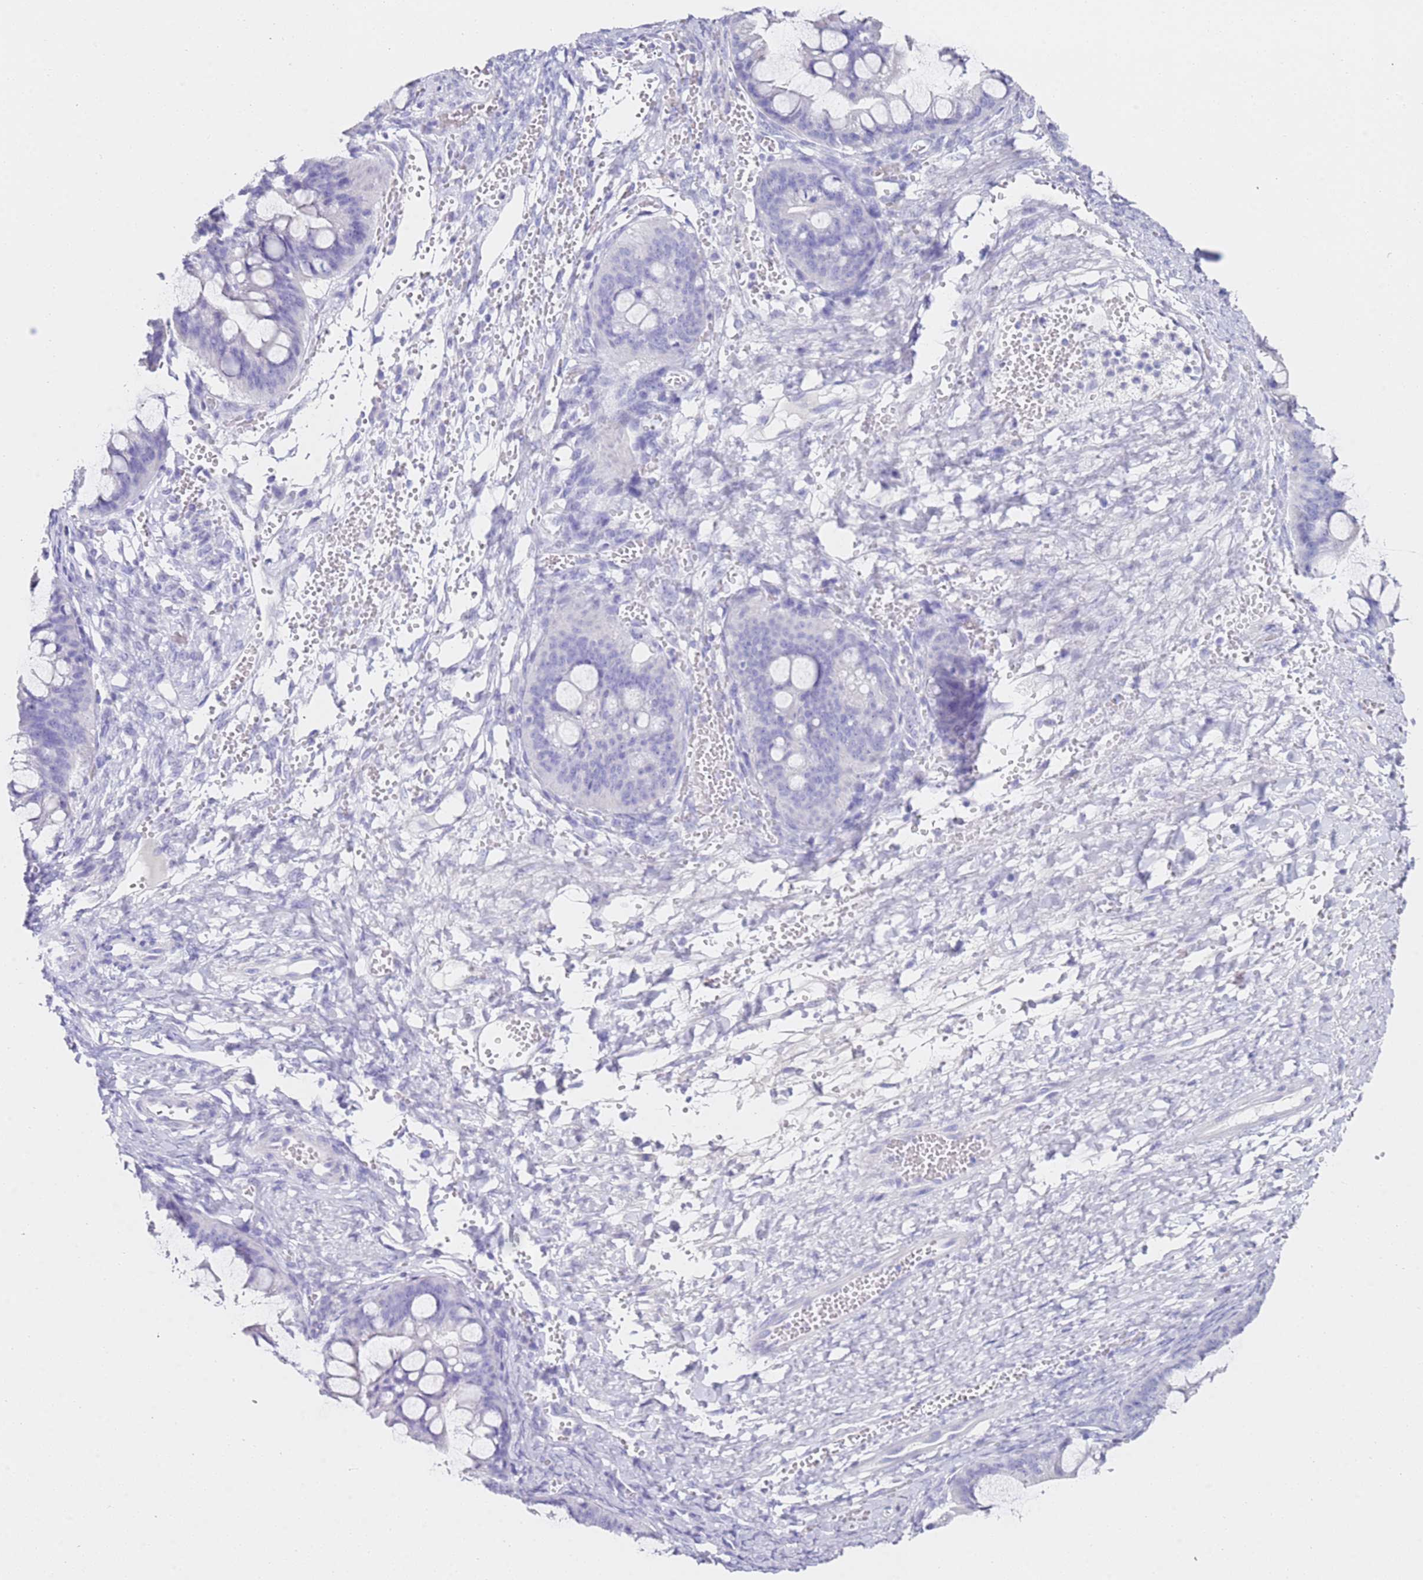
{"staining": {"intensity": "negative", "quantity": "none", "location": "none"}, "tissue": "ovarian cancer", "cell_type": "Tumor cells", "image_type": "cancer", "snomed": [{"axis": "morphology", "description": "Cystadenocarcinoma, mucinous, NOS"}, {"axis": "topography", "description": "Ovary"}], "caption": "Ovarian mucinous cystadenocarcinoma was stained to show a protein in brown. There is no significant expression in tumor cells.", "gene": "PTBP2", "patient": {"sex": "female", "age": 73}}